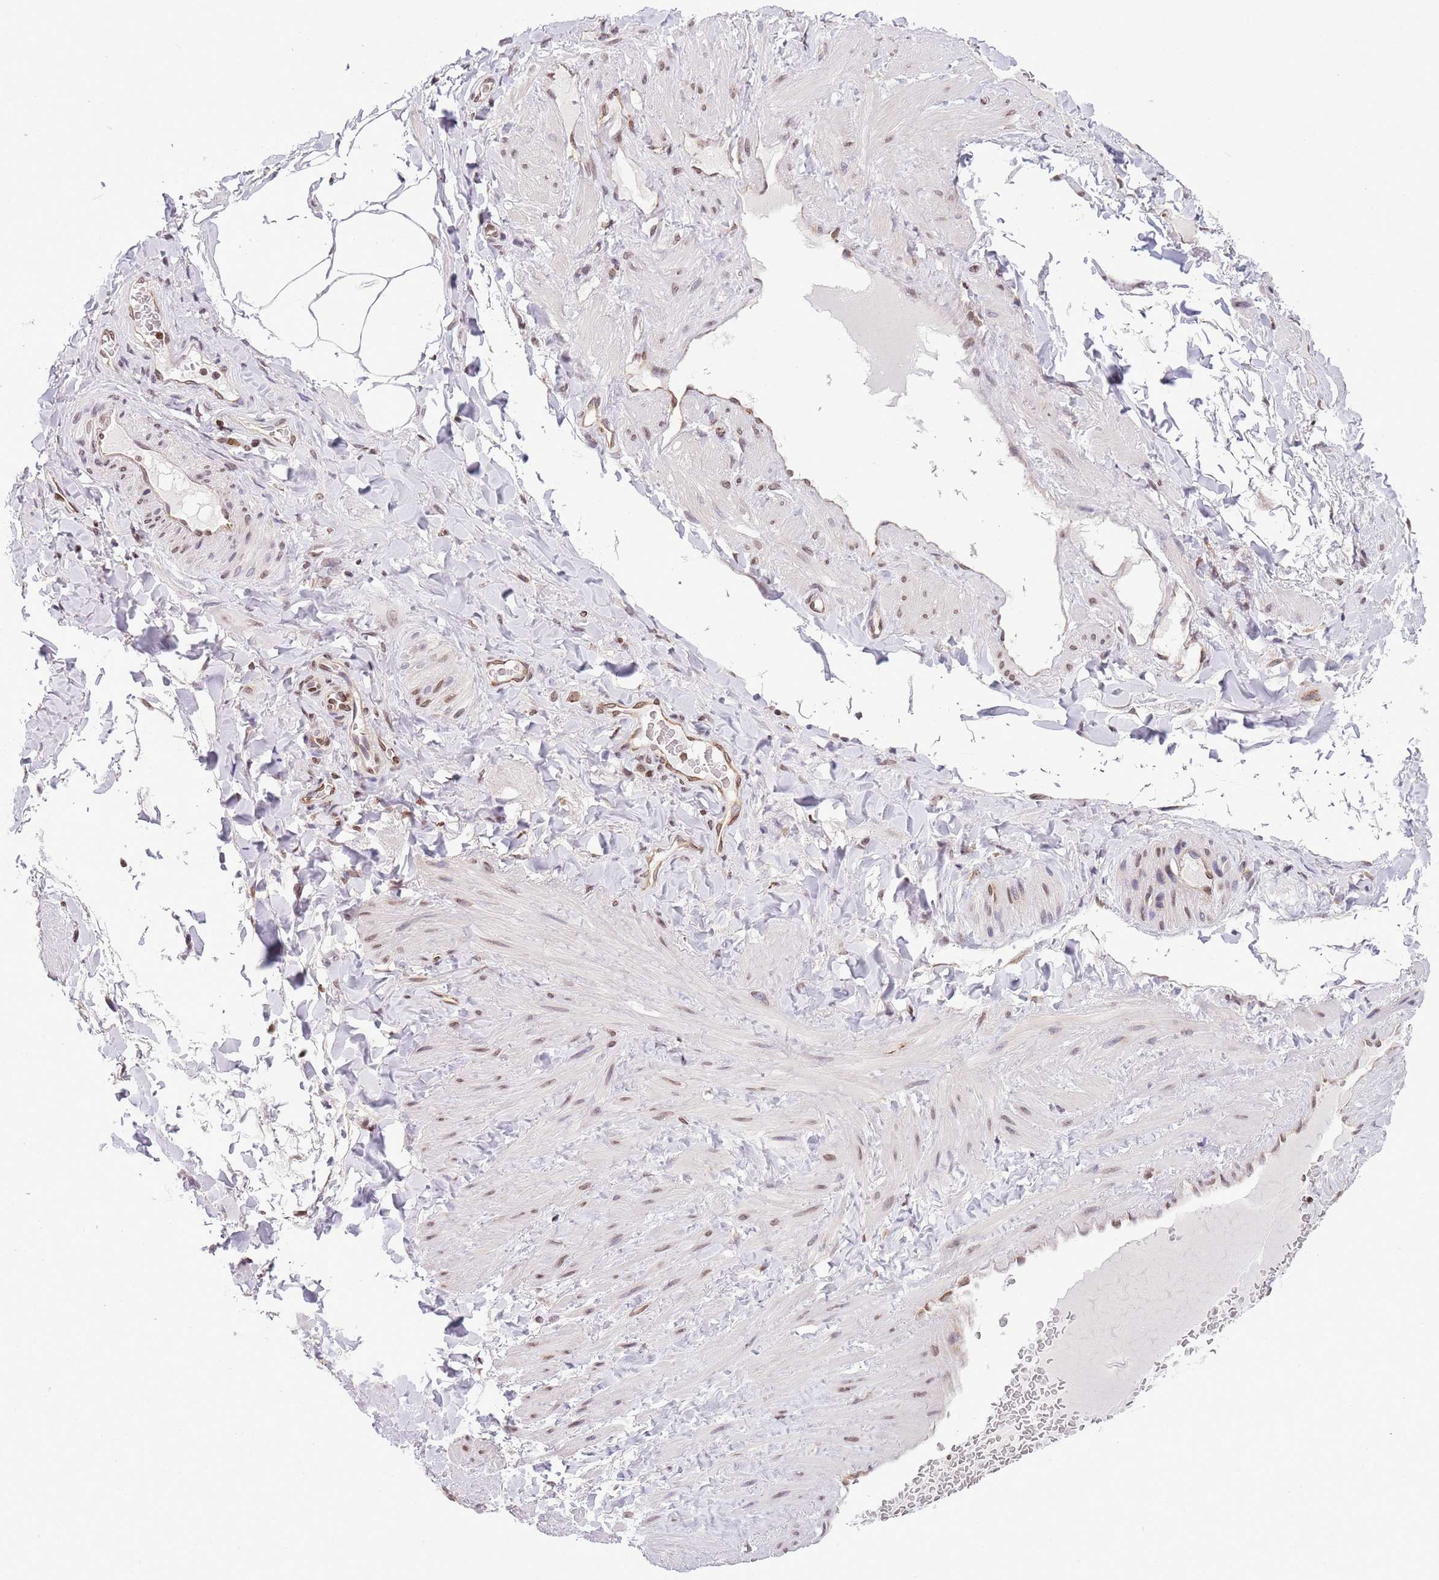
{"staining": {"intensity": "negative", "quantity": "none", "location": "none"}, "tissue": "adipose tissue", "cell_type": "Adipocytes", "image_type": "normal", "snomed": [{"axis": "morphology", "description": "Normal tissue, NOS"}, {"axis": "topography", "description": "Soft tissue"}, {"axis": "topography", "description": "Vascular tissue"}], "caption": "Adipocytes show no significant expression in benign adipose tissue. (DAB IHC, high magnification).", "gene": "NRIP1", "patient": {"sex": "male", "age": 54}}